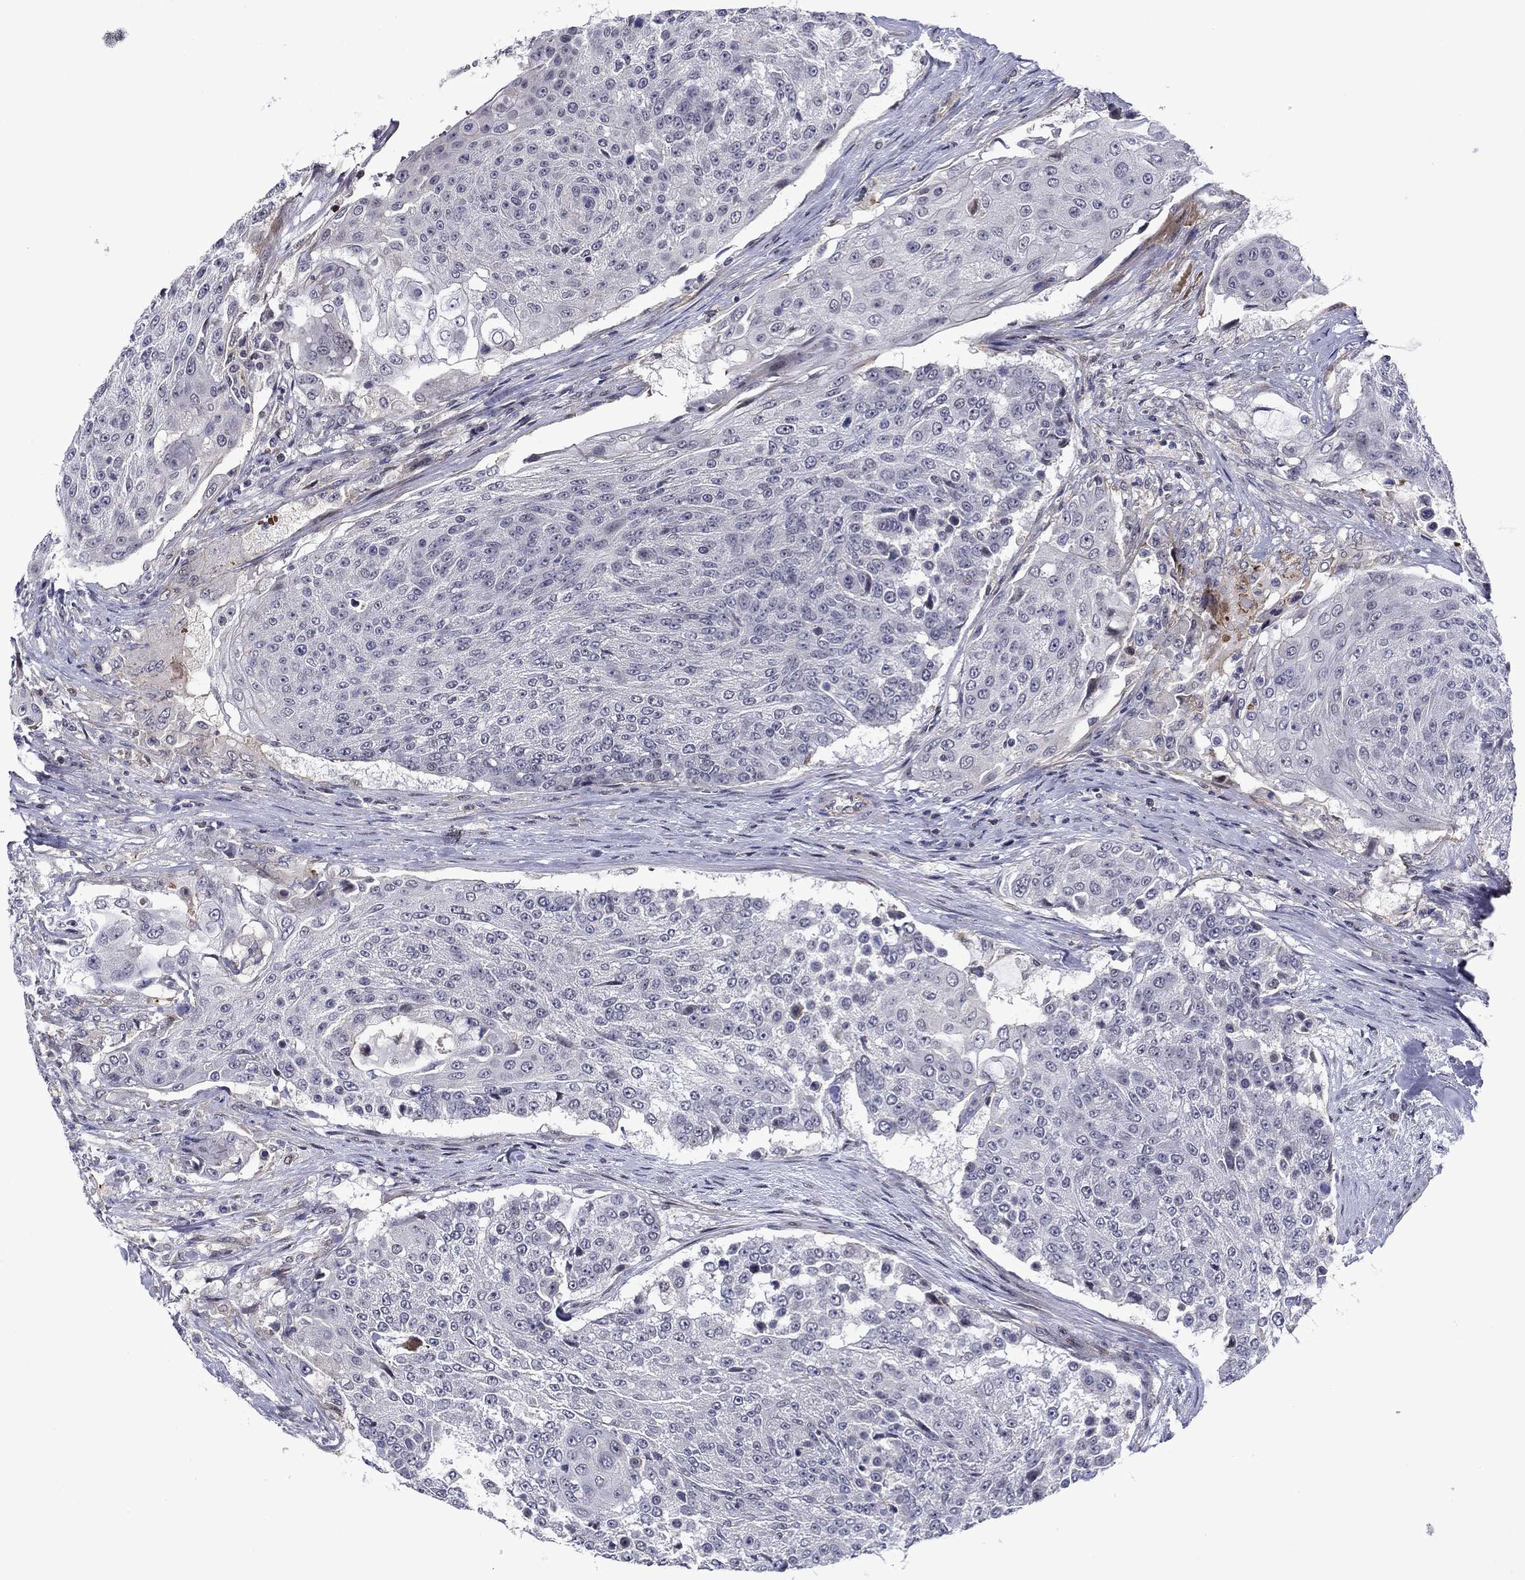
{"staining": {"intensity": "negative", "quantity": "none", "location": "none"}, "tissue": "urothelial cancer", "cell_type": "Tumor cells", "image_type": "cancer", "snomed": [{"axis": "morphology", "description": "Urothelial carcinoma, High grade"}, {"axis": "topography", "description": "Urinary bladder"}], "caption": "This photomicrograph is of urothelial carcinoma (high-grade) stained with immunohistochemistry to label a protein in brown with the nuclei are counter-stained blue. There is no staining in tumor cells.", "gene": "B3GAT1", "patient": {"sex": "female", "age": 63}}